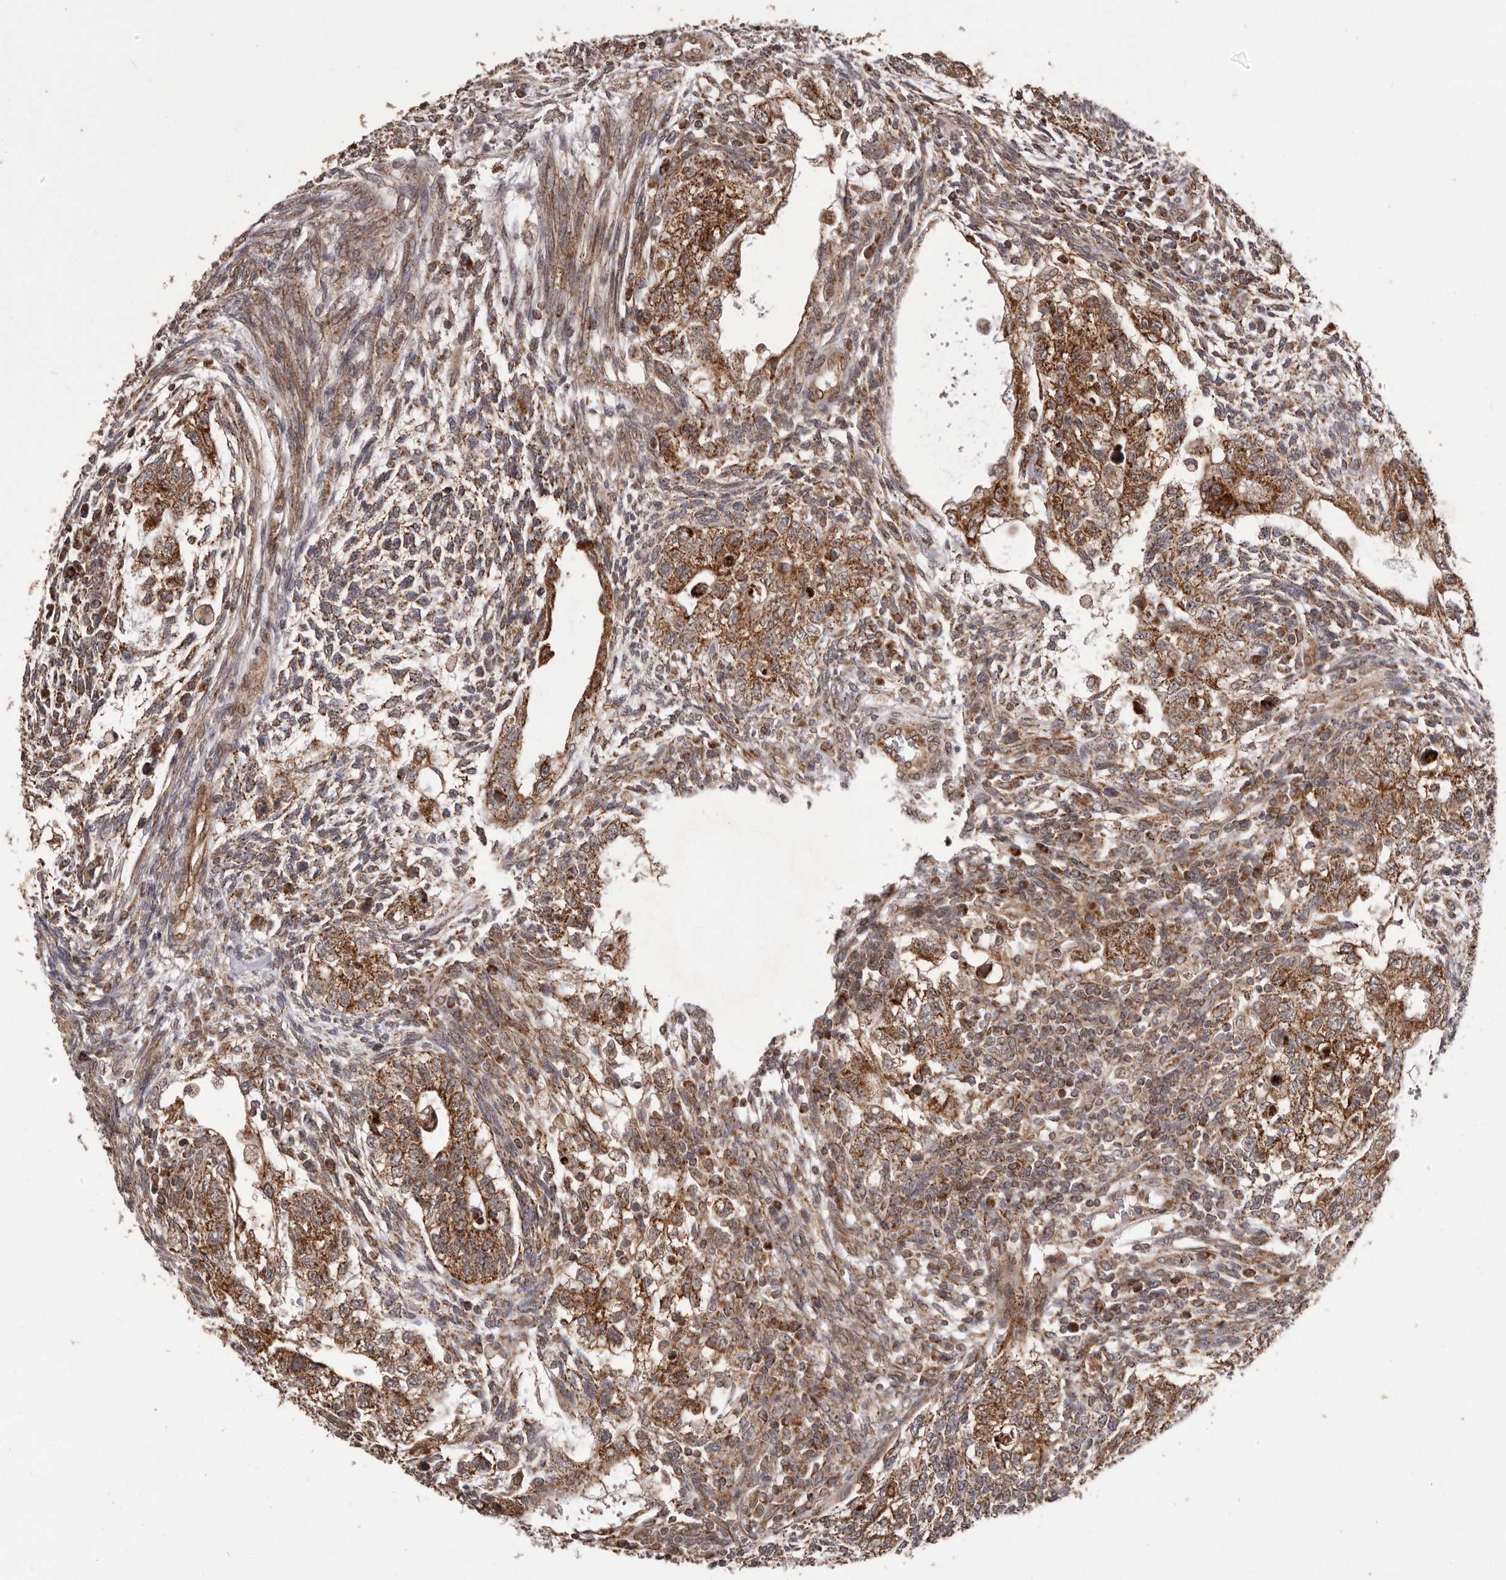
{"staining": {"intensity": "strong", "quantity": ">75%", "location": "cytoplasmic/membranous"}, "tissue": "testis cancer", "cell_type": "Tumor cells", "image_type": "cancer", "snomed": [{"axis": "morphology", "description": "Carcinoma, Embryonal, NOS"}, {"axis": "topography", "description": "Testis"}], "caption": "Protein staining shows strong cytoplasmic/membranous positivity in about >75% of tumor cells in testis cancer (embryonal carcinoma). (DAB (3,3'-diaminobenzidine) = brown stain, brightfield microscopy at high magnification).", "gene": "CHRM2", "patient": {"sex": "male", "age": 37}}